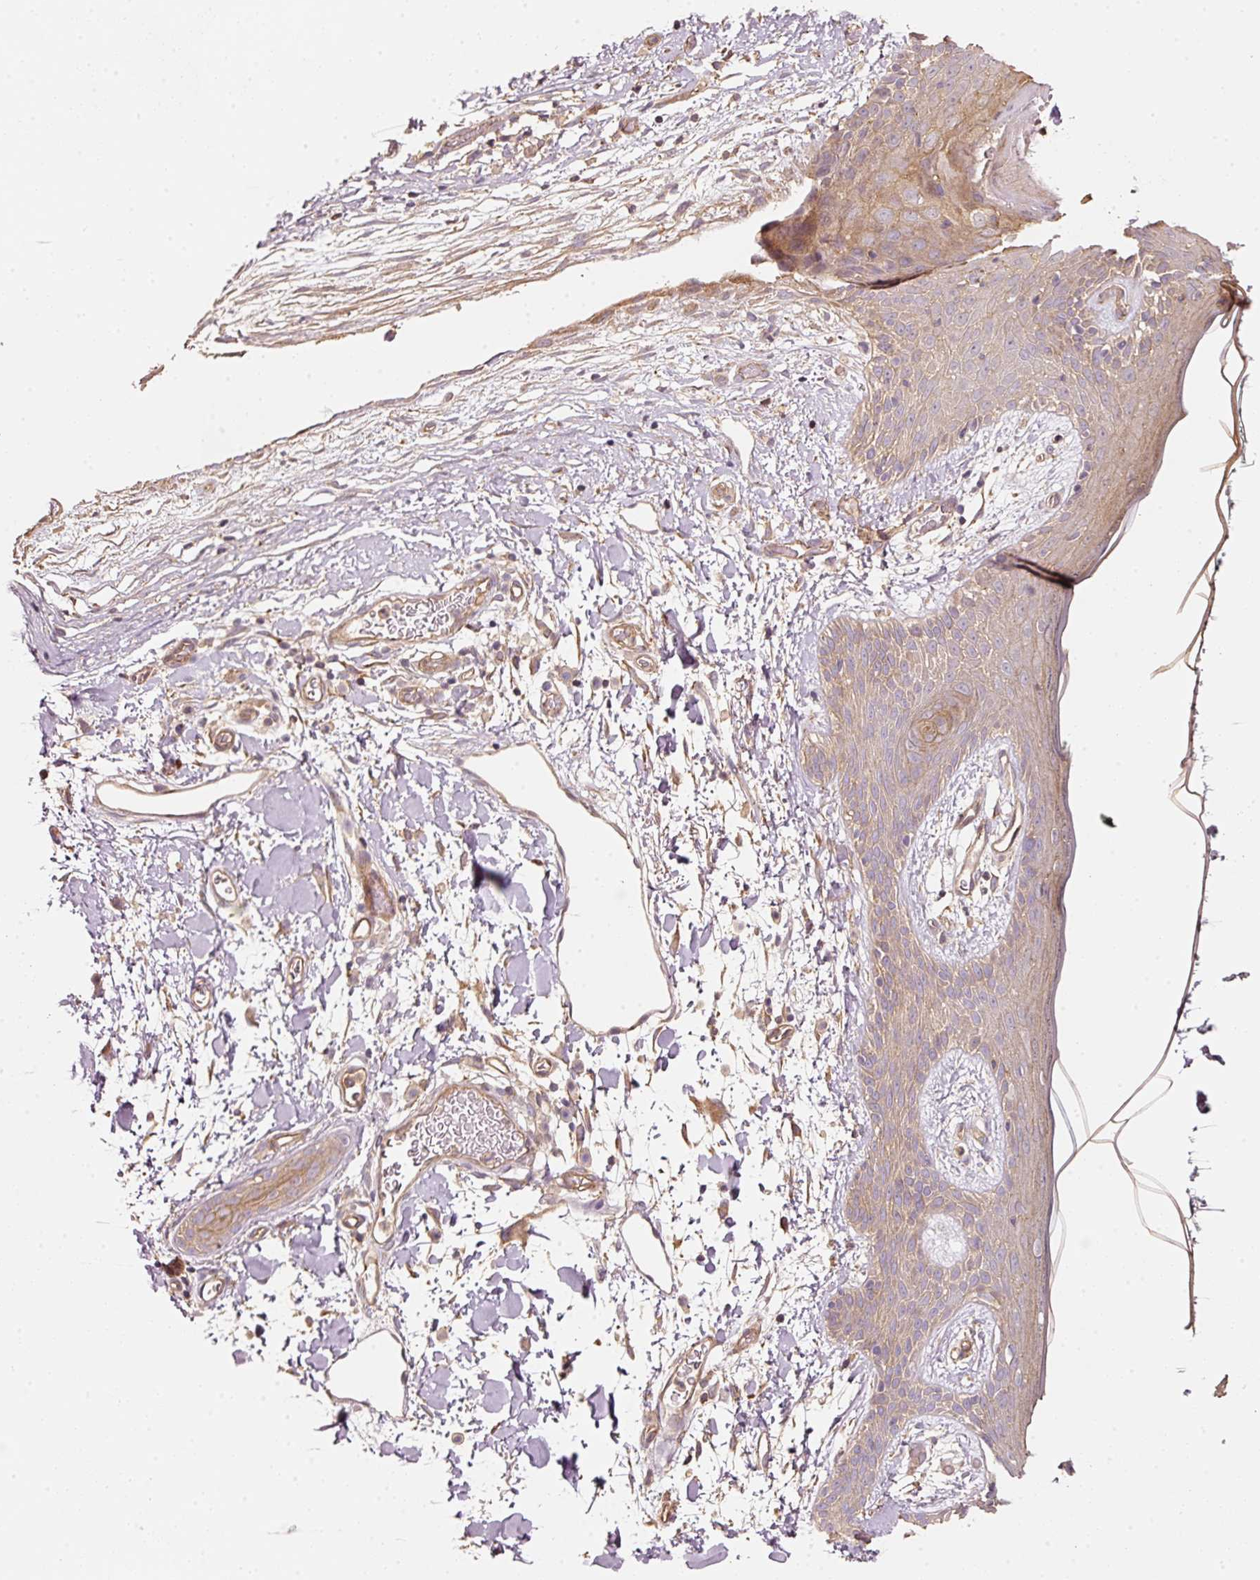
{"staining": {"intensity": "weak", "quantity": ">75%", "location": "cytoplasmic/membranous"}, "tissue": "skin", "cell_type": "Fibroblasts", "image_type": "normal", "snomed": [{"axis": "morphology", "description": "Normal tissue, NOS"}, {"axis": "topography", "description": "Skin"}], "caption": "An image of human skin stained for a protein reveals weak cytoplasmic/membranous brown staining in fibroblasts. Nuclei are stained in blue.", "gene": "CEP95", "patient": {"sex": "male", "age": 79}}